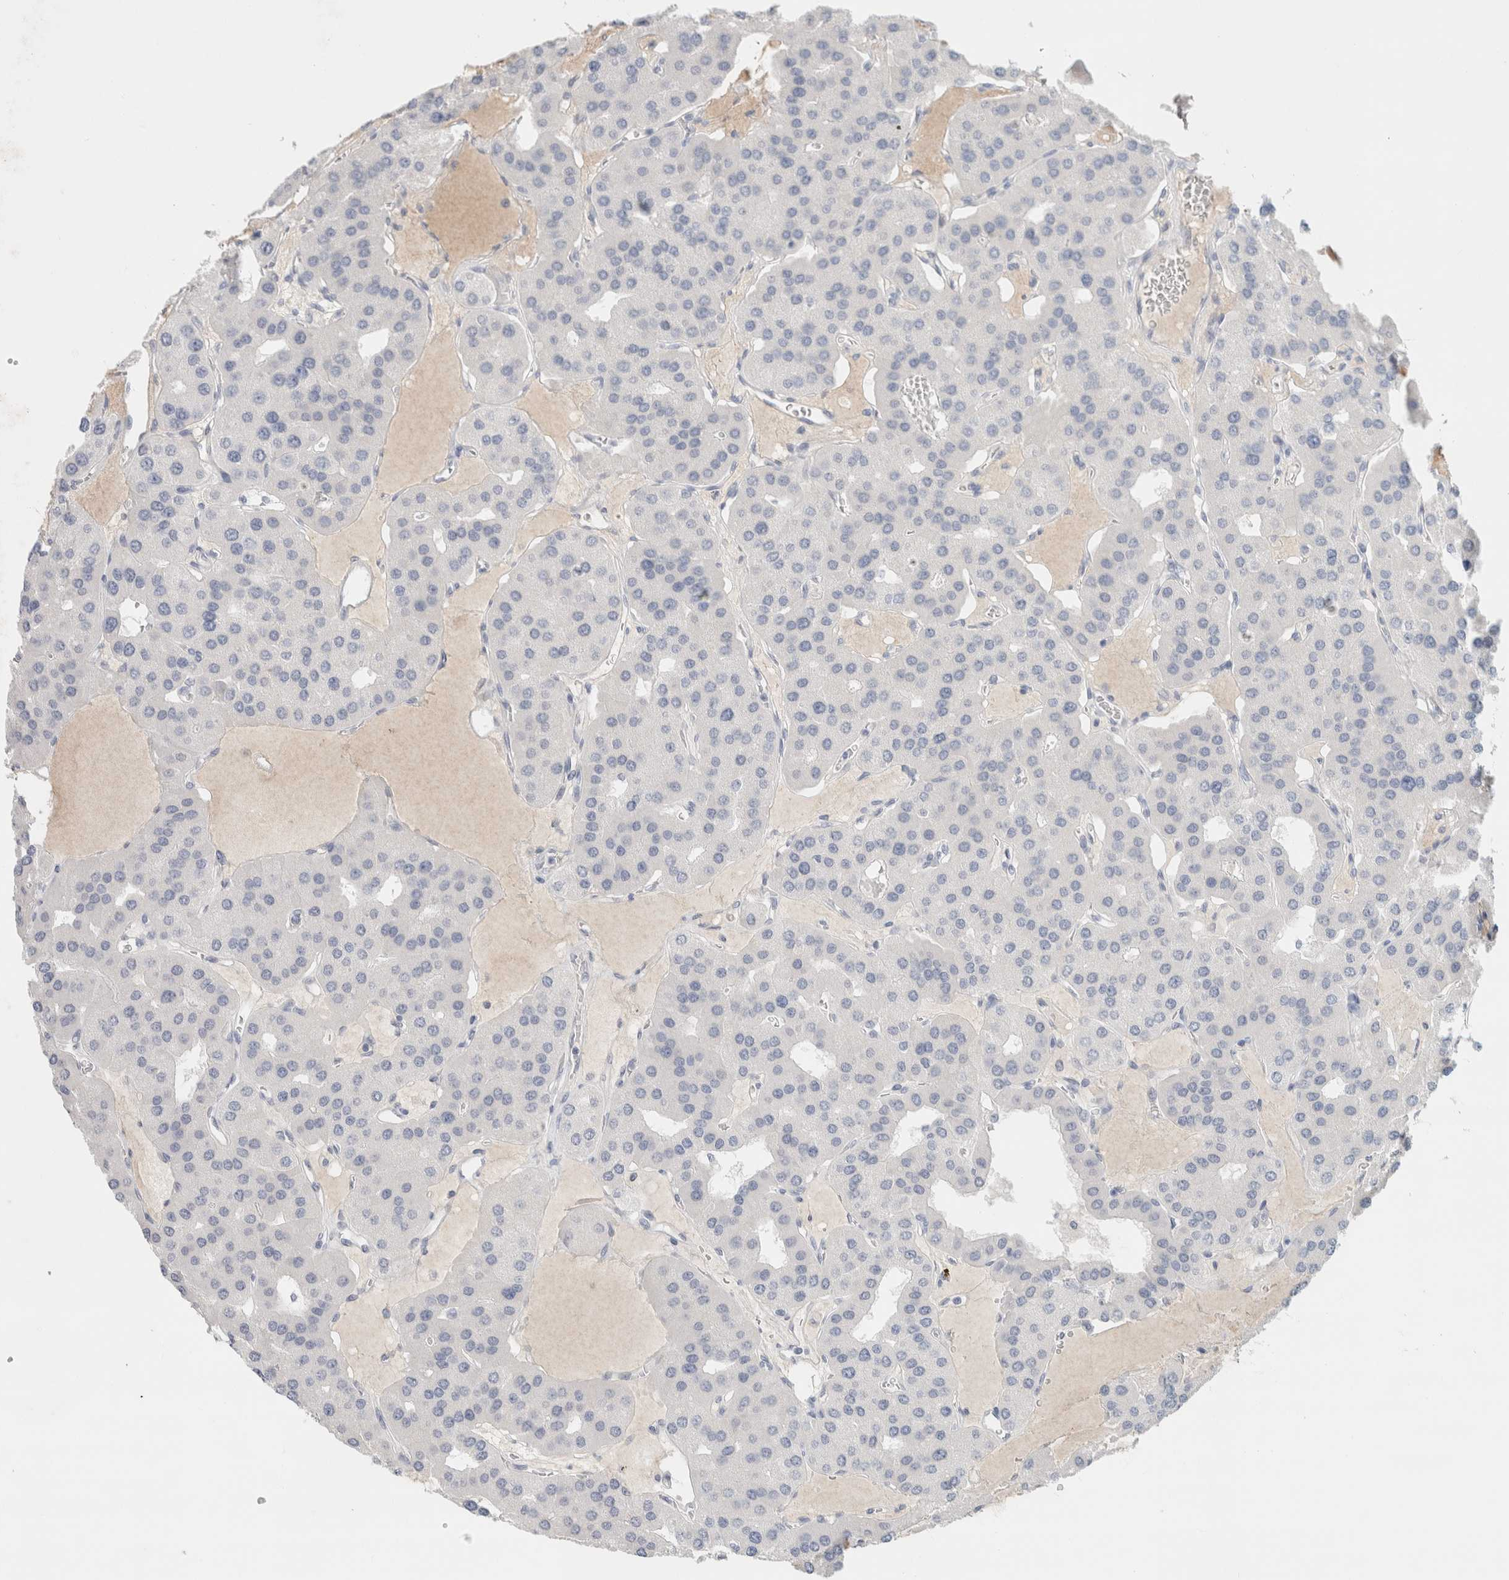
{"staining": {"intensity": "negative", "quantity": "none", "location": "none"}, "tissue": "parathyroid gland", "cell_type": "Glandular cells", "image_type": "normal", "snomed": [{"axis": "morphology", "description": "Normal tissue, NOS"}, {"axis": "morphology", "description": "Adenoma, NOS"}, {"axis": "topography", "description": "Parathyroid gland"}], "caption": "Micrograph shows no protein staining in glandular cells of normal parathyroid gland. The staining is performed using DAB (3,3'-diaminobenzidine) brown chromogen with nuclei counter-stained in using hematoxylin.", "gene": "IL6", "patient": {"sex": "female", "age": 86}}